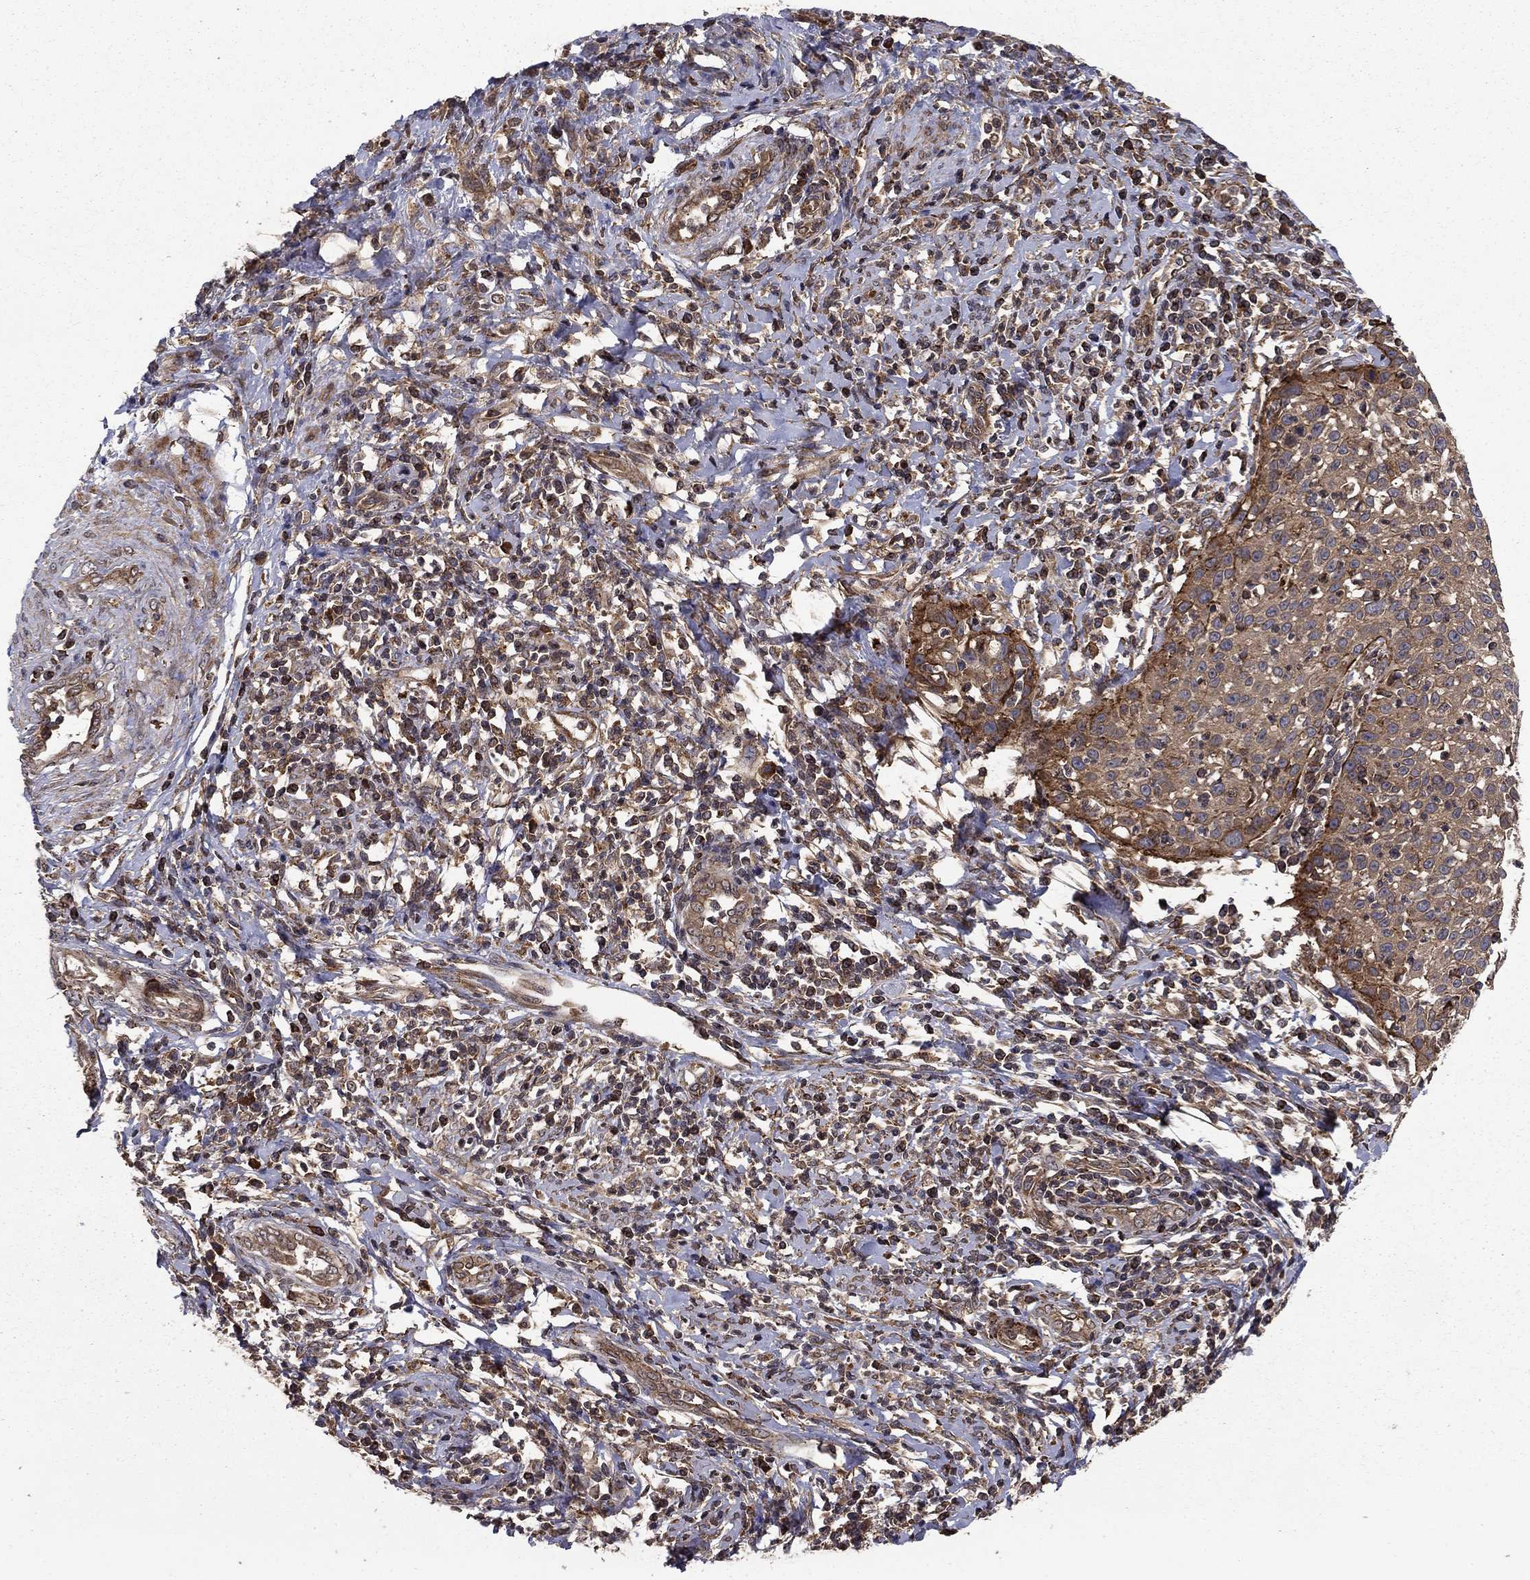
{"staining": {"intensity": "moderate", "quantity": ">75%", "location": "cytoplasmic/membranous"}, "tissue": "cervical cancer", "cell_type": "Tumor cells", "image_type": "cancer", "snomed": [{"axis": "morphology", "description": "Squamous cell carcinoma, NOS"}, {"axis": "topography", "description": "Cervix"}], "caption": "Moderate cytoplasmic/membranous positivity is identified in about >75% of tumor cells in cervical squamous cell carcinoma.", "gene": "BABAM2", "patient": {"sex": "female", "age": 26}}